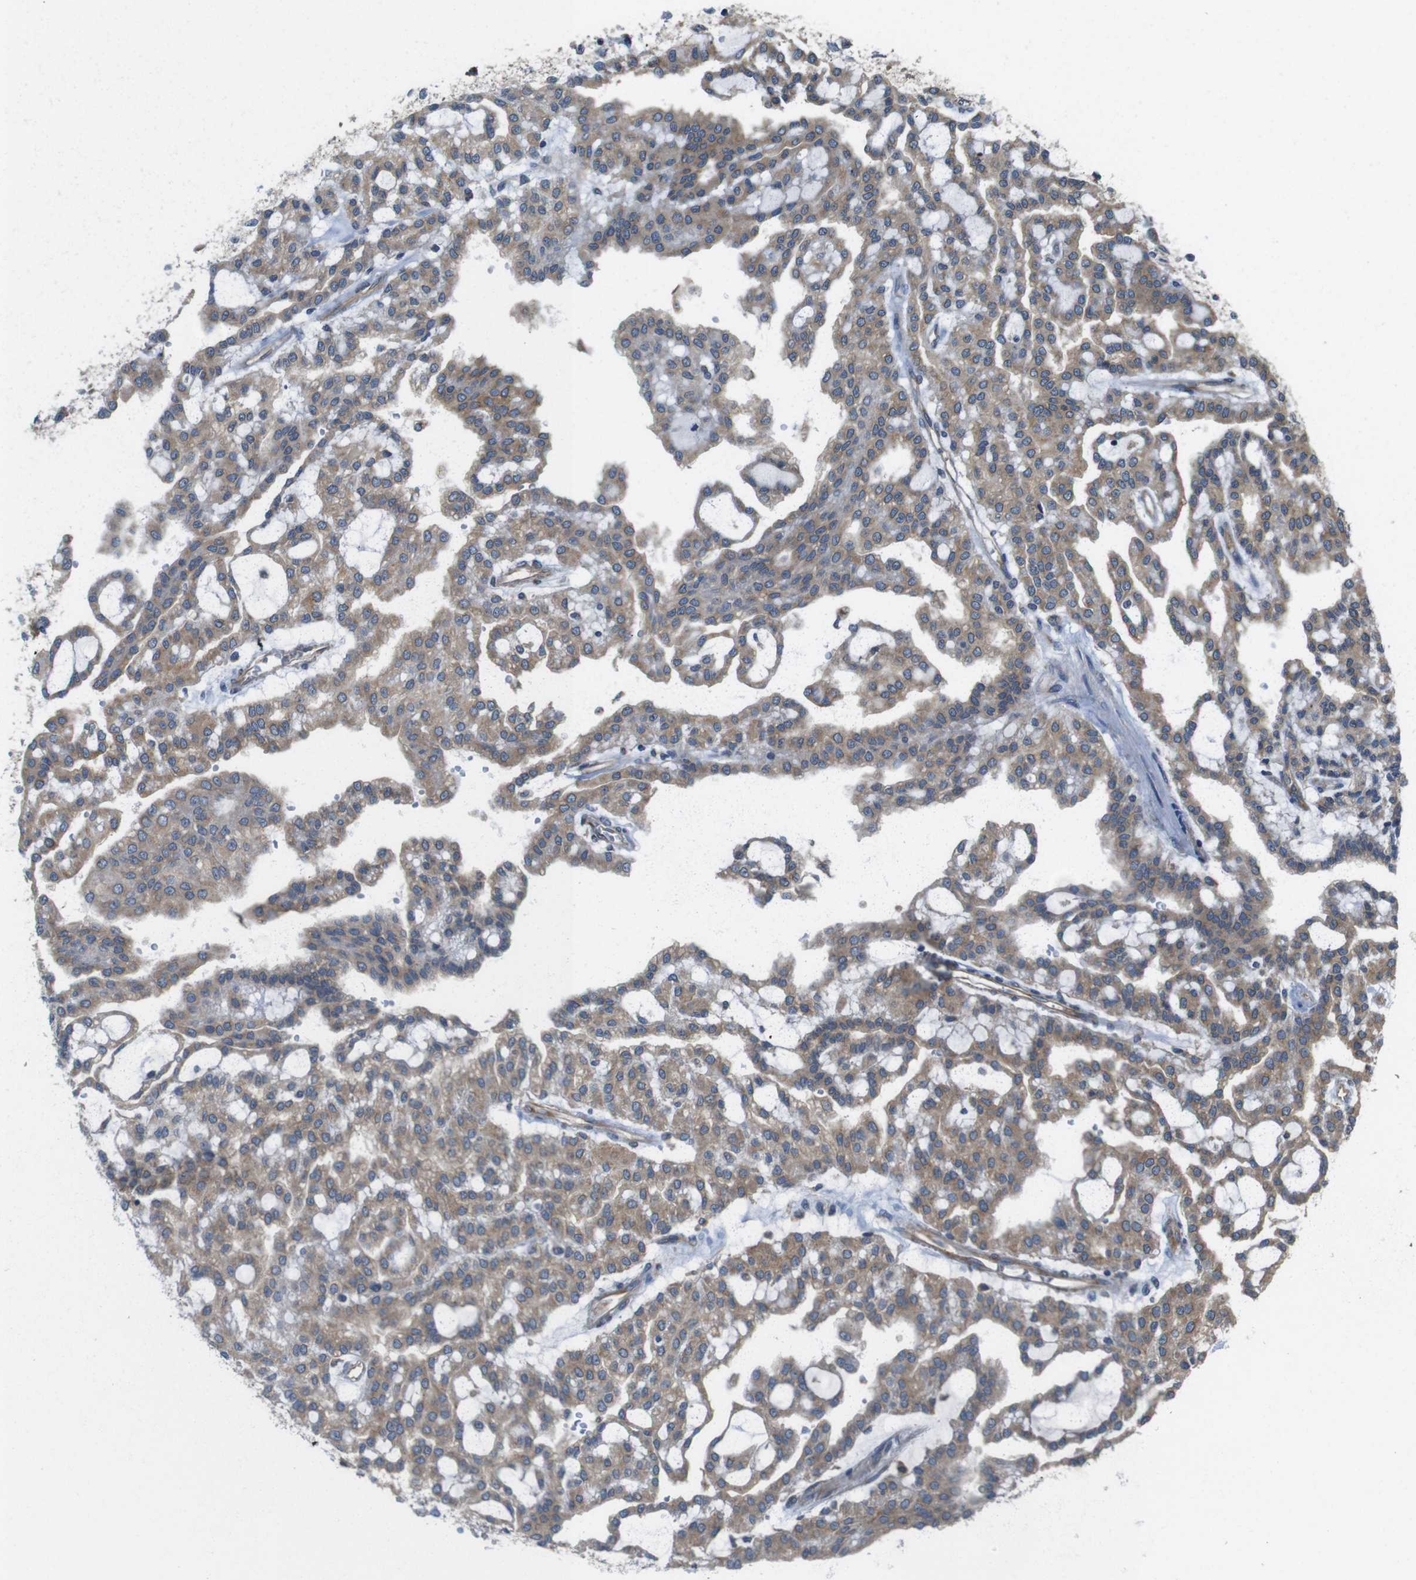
{"staining": {"intensity": "moderate", "quantity": ">75%", "location": "cytoplasmic/membranous"}, "tissue": "renal cancer", "cell_type": "Tumor cells", "image_type": "cancer", "snomed": [{"axis": "morphology", "description": "Adenocarcinoma, NOS"}, {"axis": "topography", "description": "Kidney"}], "caption": "Immunohistochemical staining of renal cancer shows moderate cytoplasmic/membranous protein expression in about >75% of tumor cells.", "gene": "DCTN1", "patient": {"sex": "male", "age": 63}}